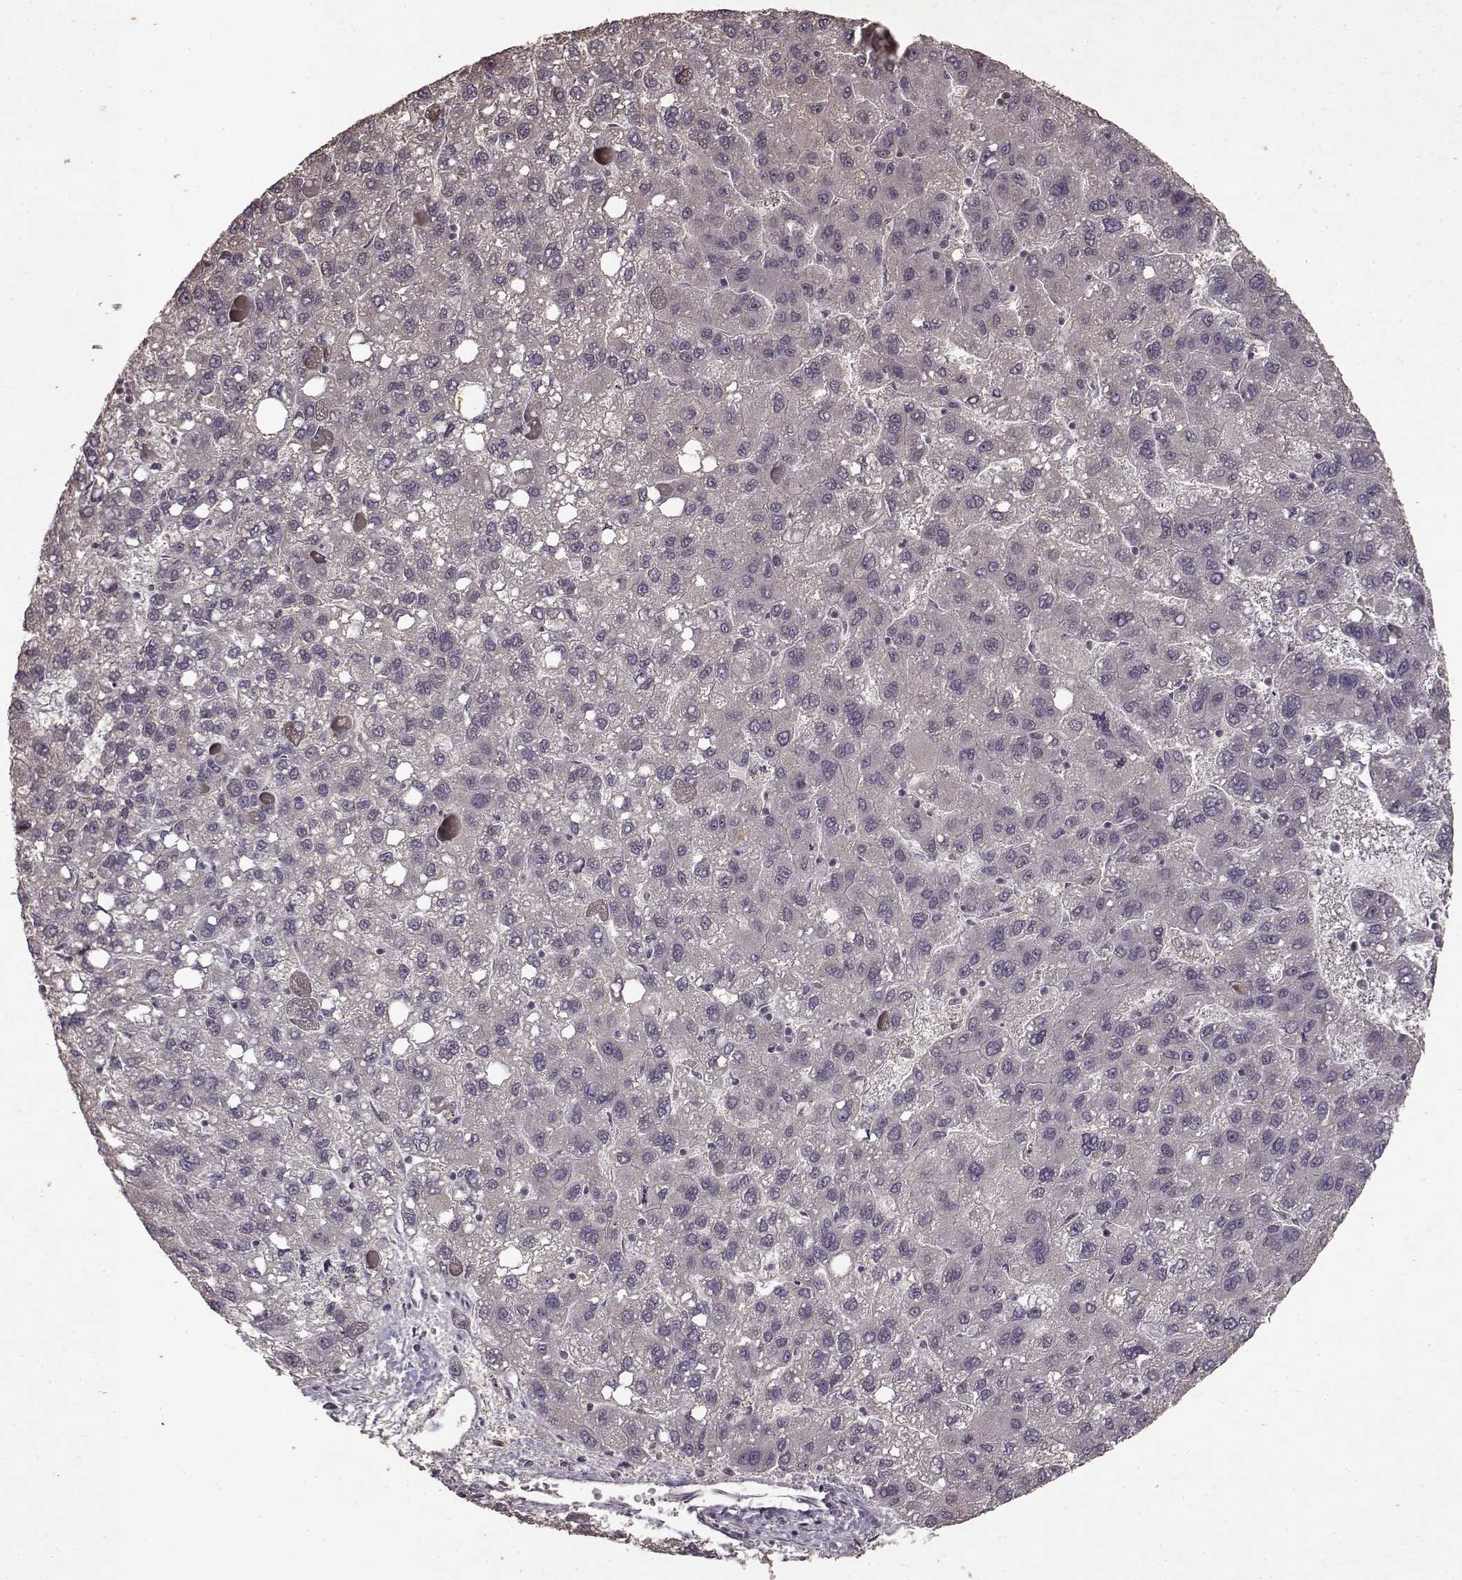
{"staining": {"intensity": "negative", "quantity": "none", "location": "none"}, "tissue": "liver cancer", "cell_type": "Tumor cells", "image_type": "cancer", "snomed": [{"axis": "morphology", "description": "Carcinoma, Hepatocellular, NOS"}, {"axis": "topography", "description": "Liver"}], "caption": "Tumor cells show no significant protein staining in hepatocellular carcinoma (liver).", "gene": "LHB", "patient": {"sex": "female", "age": 82}}